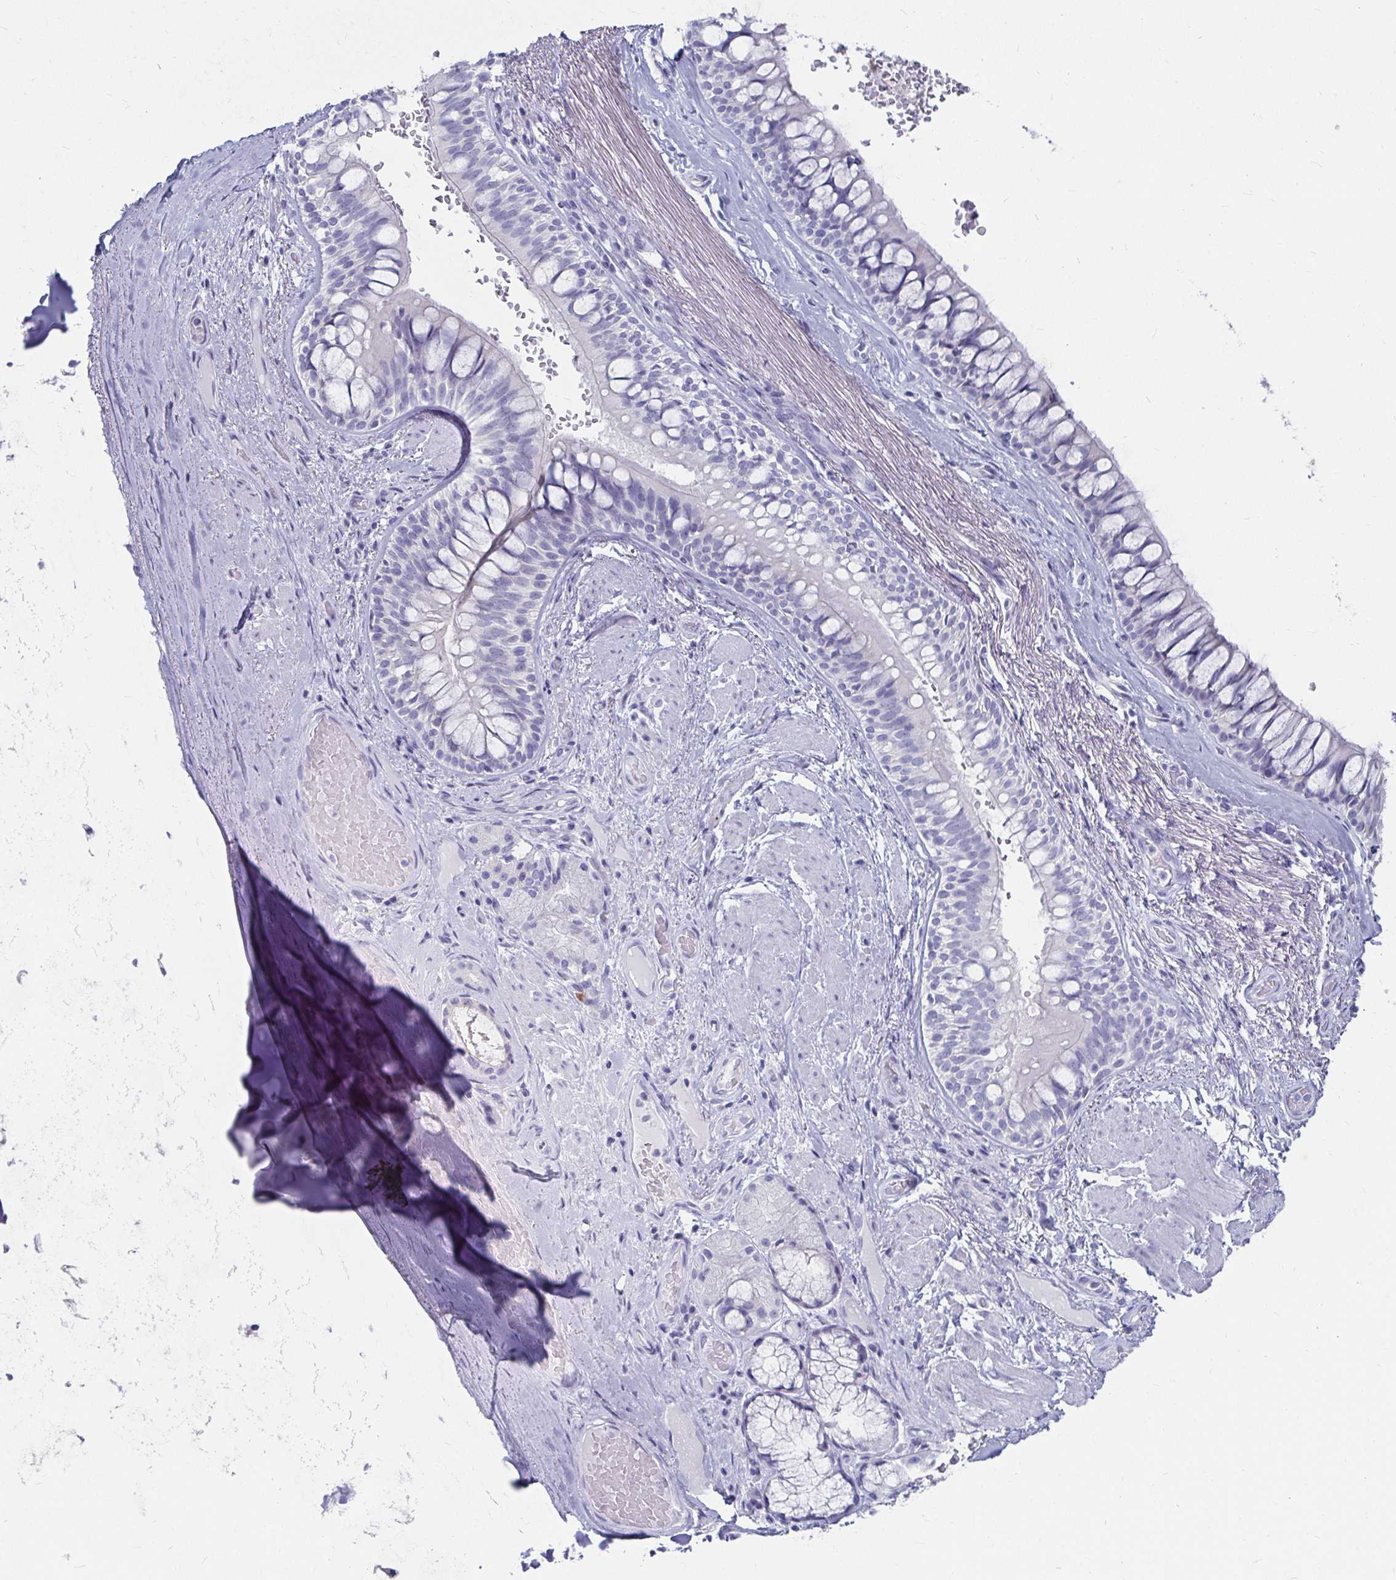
{"staining": {"intensity": "negative", "quantity": "none", "location": "none"}, "tissue": "adipose tissue", "cell_type": "Adipocytes", "image_type": "normal", "snomed": [{"axis": "morphology", "description": "Normal tissue, NOS"}, {"axis": "topography", "description": "Cartilage tissue"}, {"axis": "topography", "description": "Bronchus"}], "caption": "An image of adipose tissue stained for a protein exhibits no brown staining in adipocytes.", "gene": "CA9", "patient": {"sex": "male", "age": 64}}